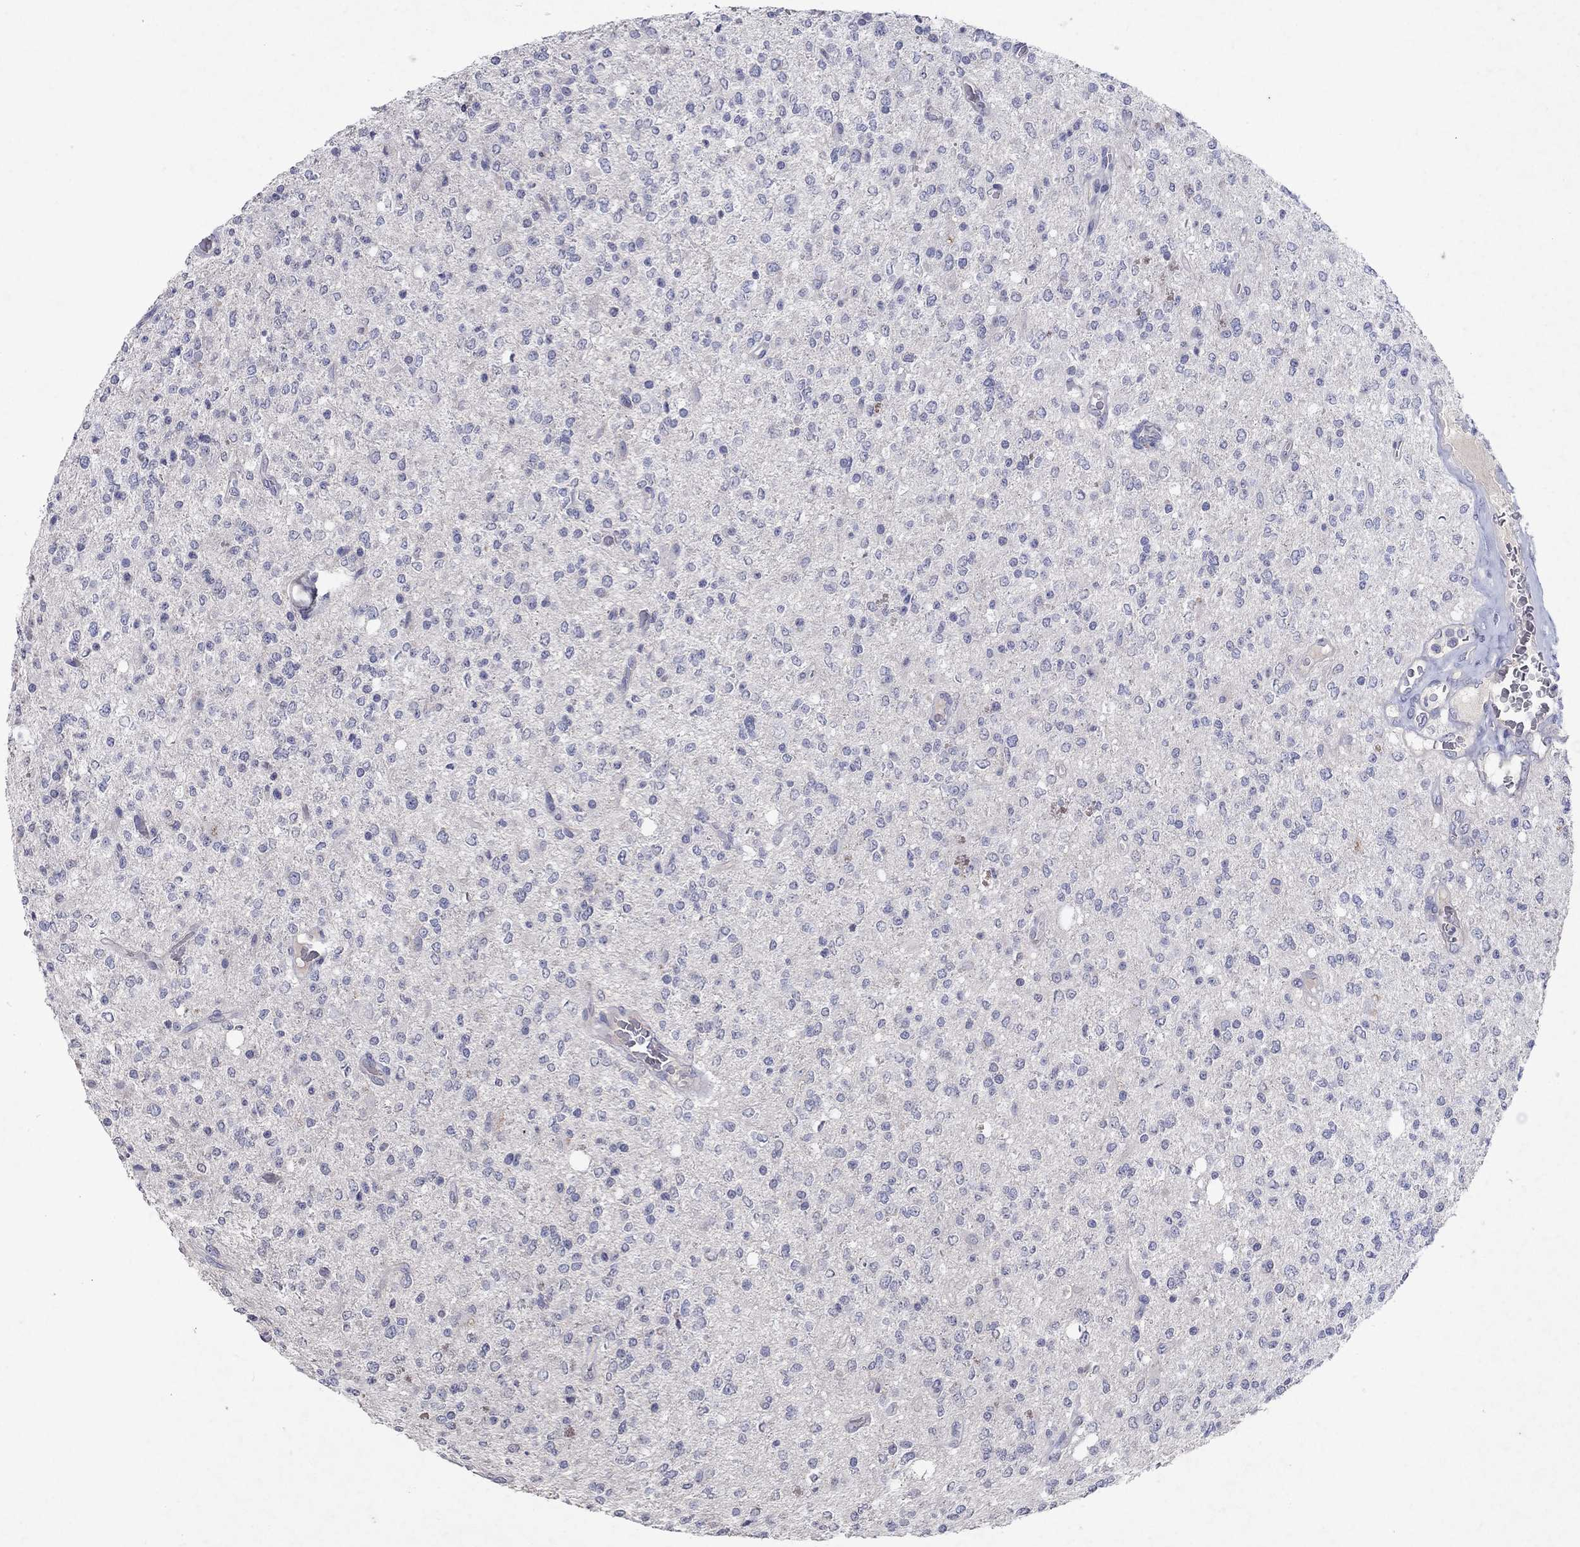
{"staining": {"intensity": "negative", "quantity": "none", "location": "none"}, "tissue": "glioma", "cell_type": "Tumor cells", "image_type": "cancer", "snomed": [{"axis": "morphology", "description": "Glioma, malignant, Low grade"}, {"axis": "topography", "description": "Brain"}], "caption": "IHC of glioma reveals no expression in tumor cells. The staining is performed using DAB (3,3'-diaminobenzidine) brown chromogen with nuclei counter-stained in using hematoxylin.", "gene": "KRT40", "patient": {"sex": "male", "age": 67}}